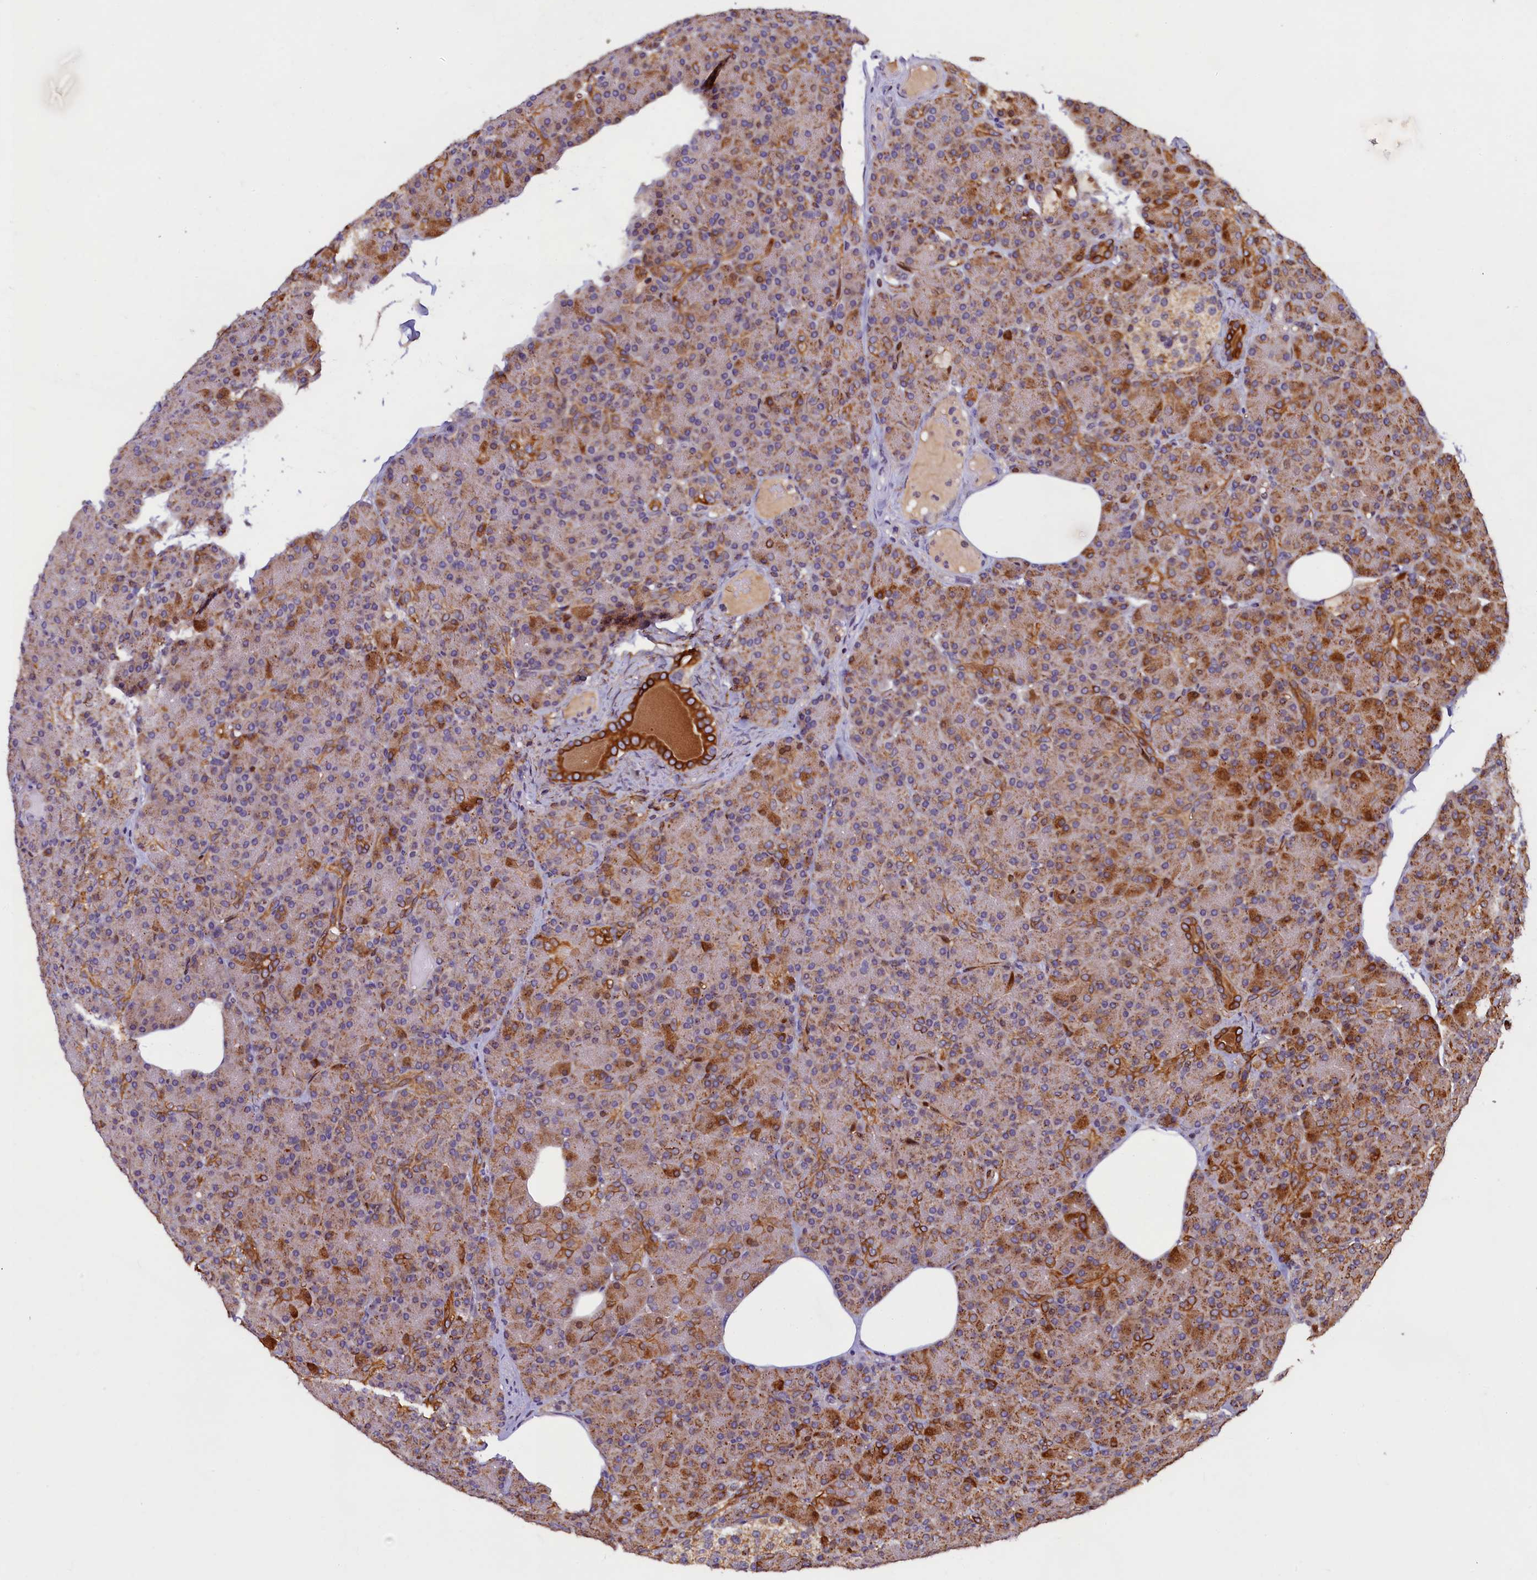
{"staining": {"intensity": "strong", "quantity": "25%-75%", "location": "cytoplasmic/membranous"}, "tissue": "pancreas", "cell_type": "Exocrine glandular cells", "image_type": "normal", "snomed": [{"axis": "morphology", "description": "Normal tissue, NOS"}, {"axis": "topography", "description": "Pancreas"}], "caption": "High-power microscopy captured an IHC micrograph of unremarkable pancreas, revealing strong cytoplasmic/membranous positivity in about 25%-75% of exocrine glandular cells.", "gene": "NCKAP5L", "patient": {"sex": "female", "age": 43}}